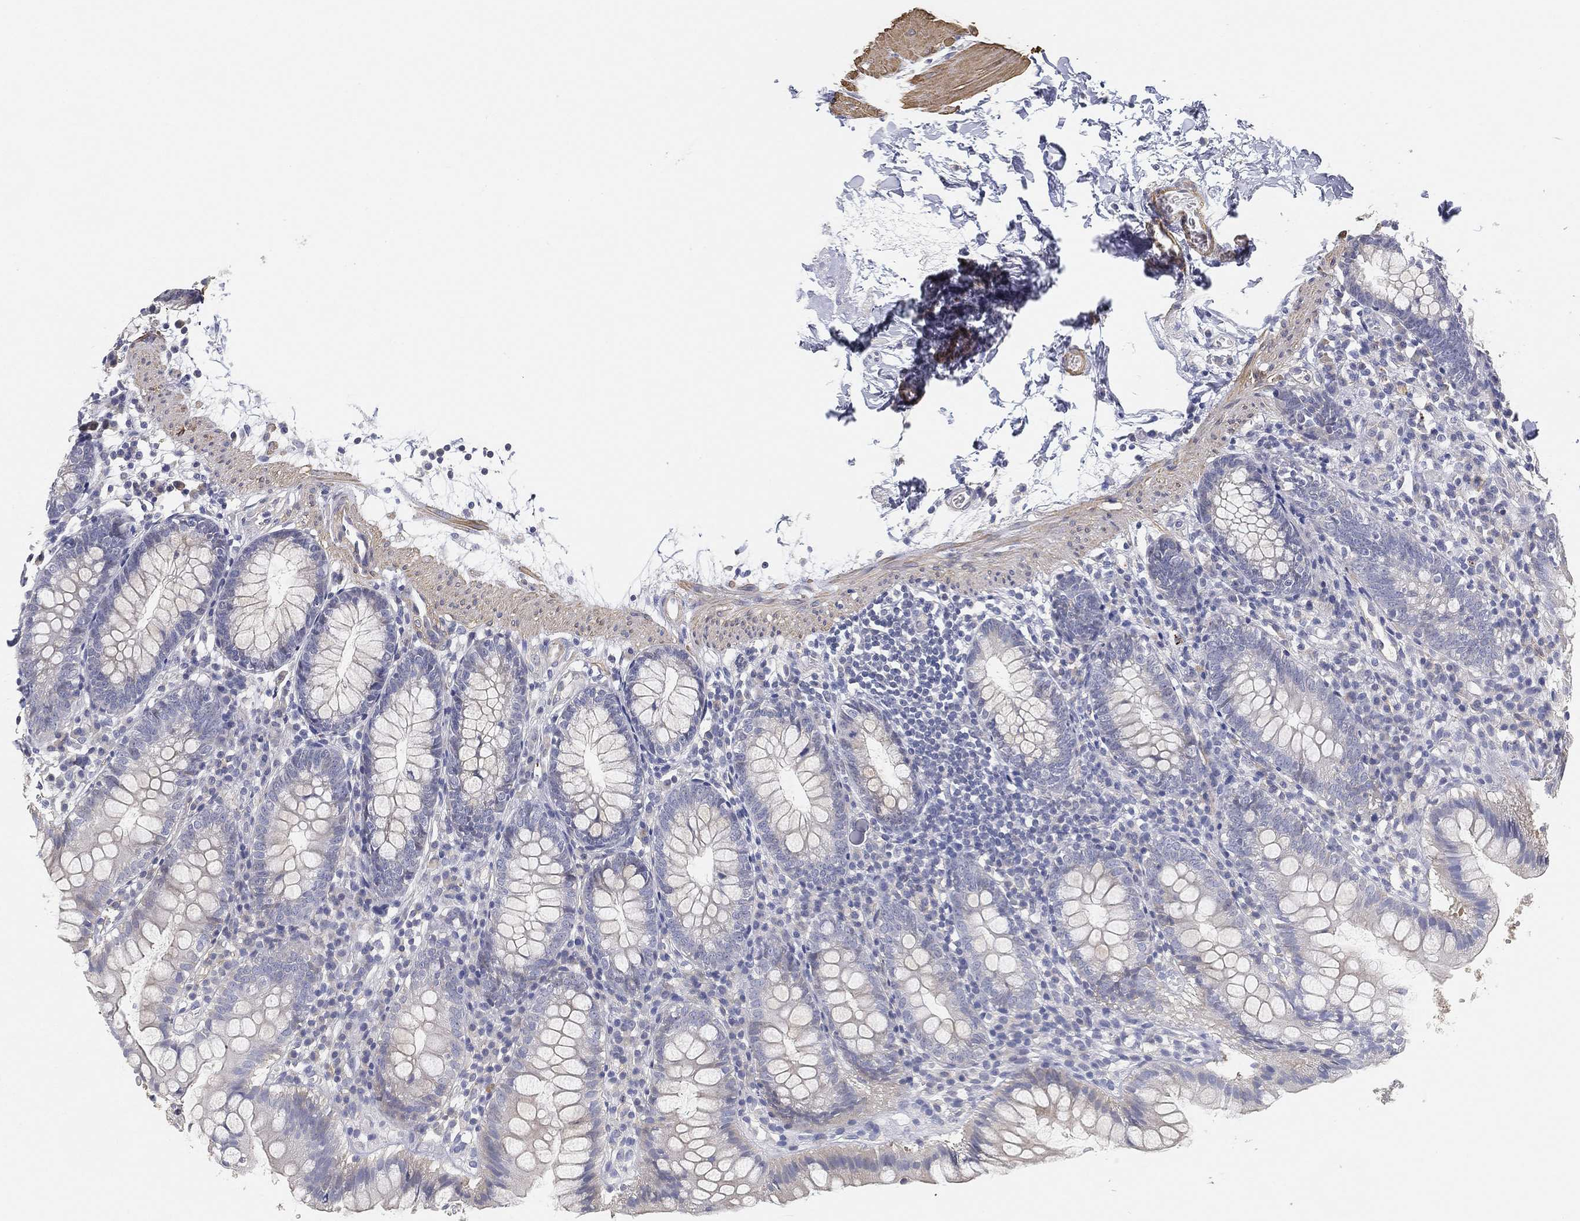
{"staining": {"intensity": "weak", "quantity": "25%-75%", "location": "cytoplasmic/membranous"}, "tissue": "small intestine", "cell_type": "Glandular cells", "image_type": "normal", "snomed": [{"axis": "morphology", "description": "Normal tissue, NOS"}, {"axis": "topography", "description": "Small intestine"}], "caption": "Protein analysis of benign small intestine reveals weak cytoplasmic/membranous expression in about 25%-75% of glandular cells.", "gene": "GPR61", "patient": {"sex": "female", "age": 90}}